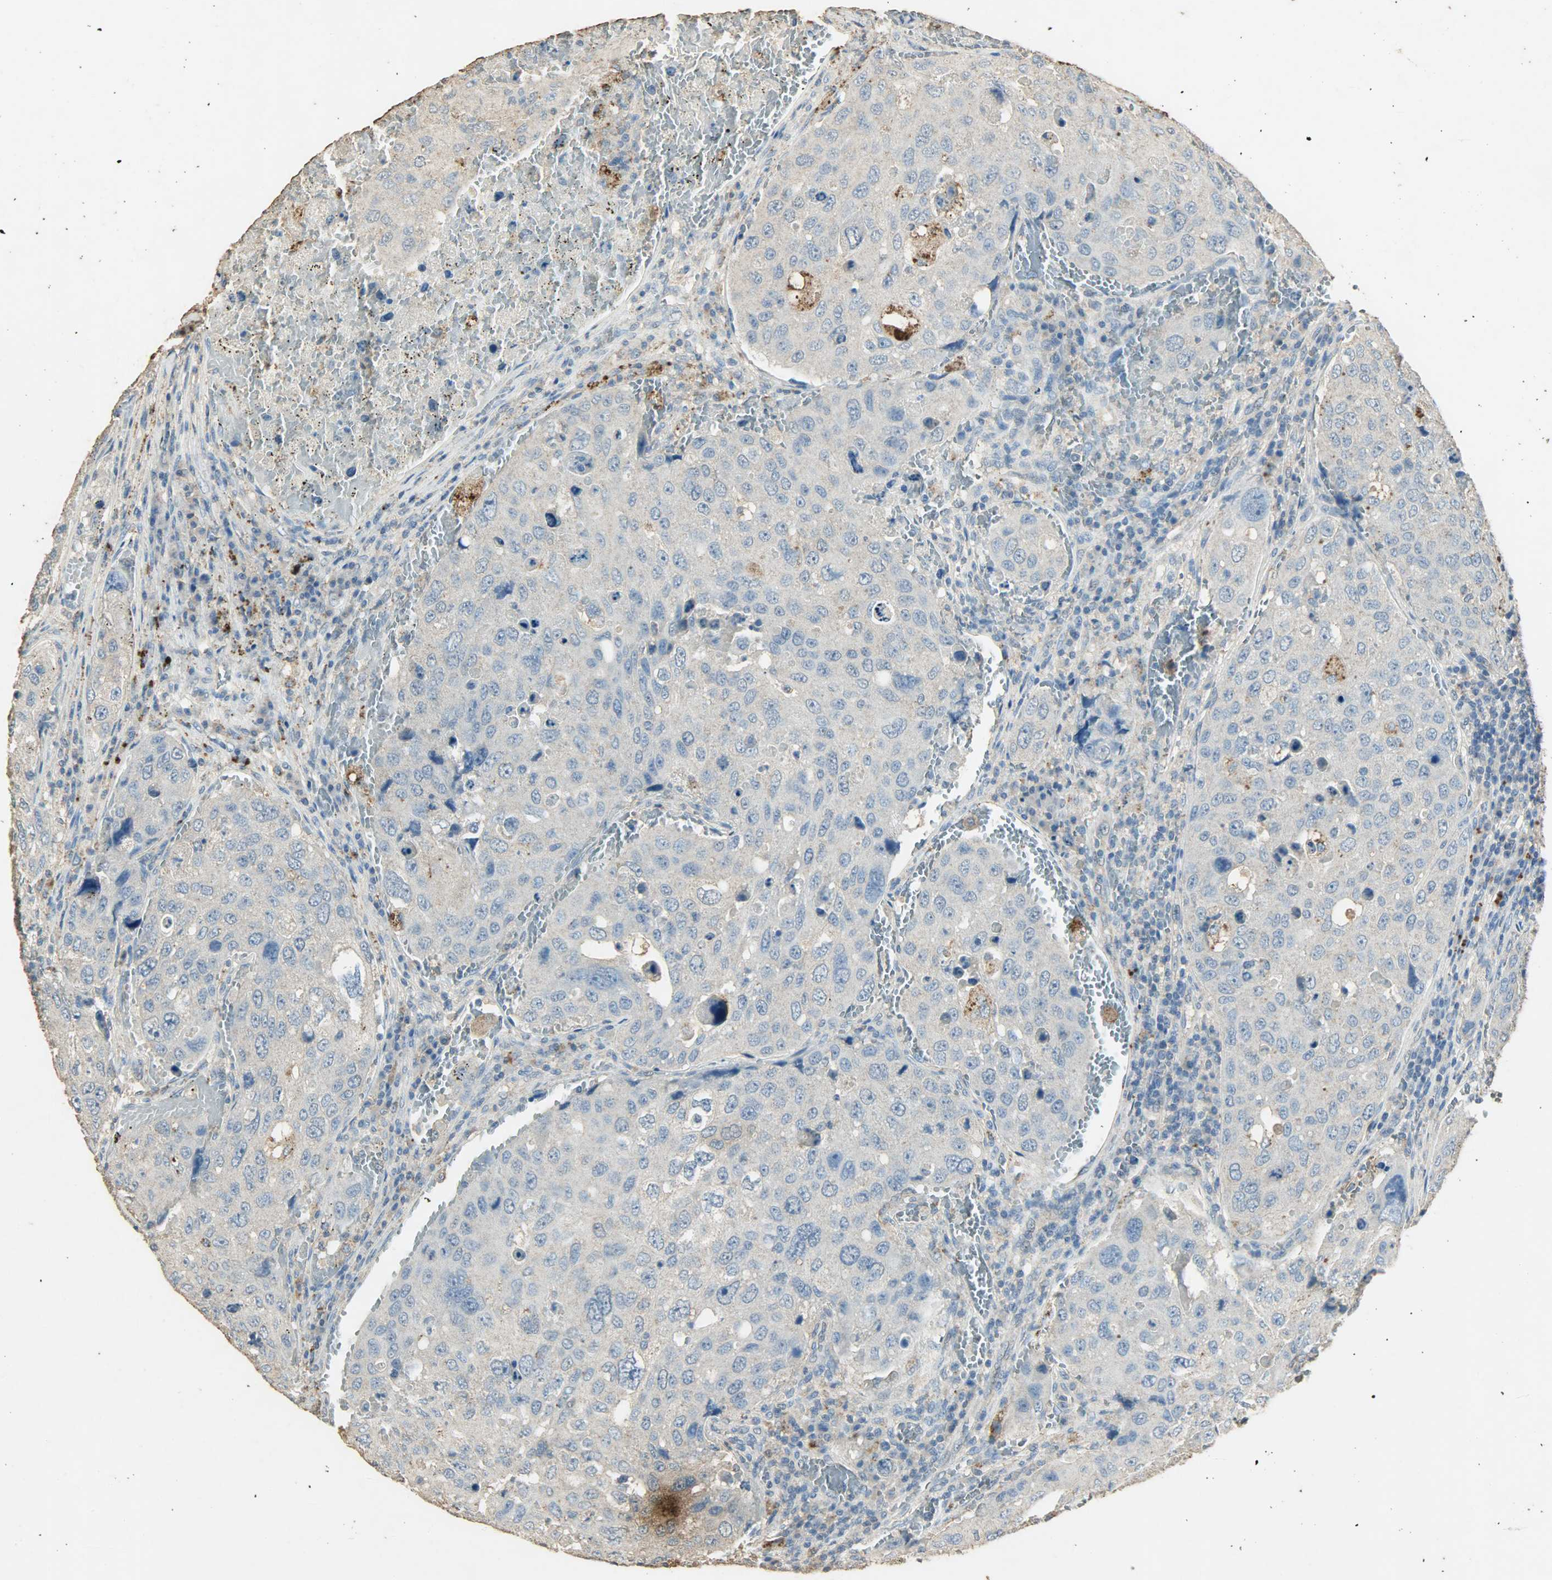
{"staining": {"intensity": "negative", "quantity": "none", "location": "none"}, "tissue": "urothelial cancer", "cell_type": "Tumor cells", "image_type": "cancer", "snomed": [{"axis": "morphology", "description": "Urothelial carcinoma, High grade"}, {"axis": "topography", "description": "Lymph node"}, {"axis": "topography", "description": "Urinary bladder"}], "caption": "This is a image of IHC staining of urothelial carcinoma (high-grade), which shows no staining in tumor cells.", "gene": "ASB9", "patient": {"sex": "male", "age": 51}}